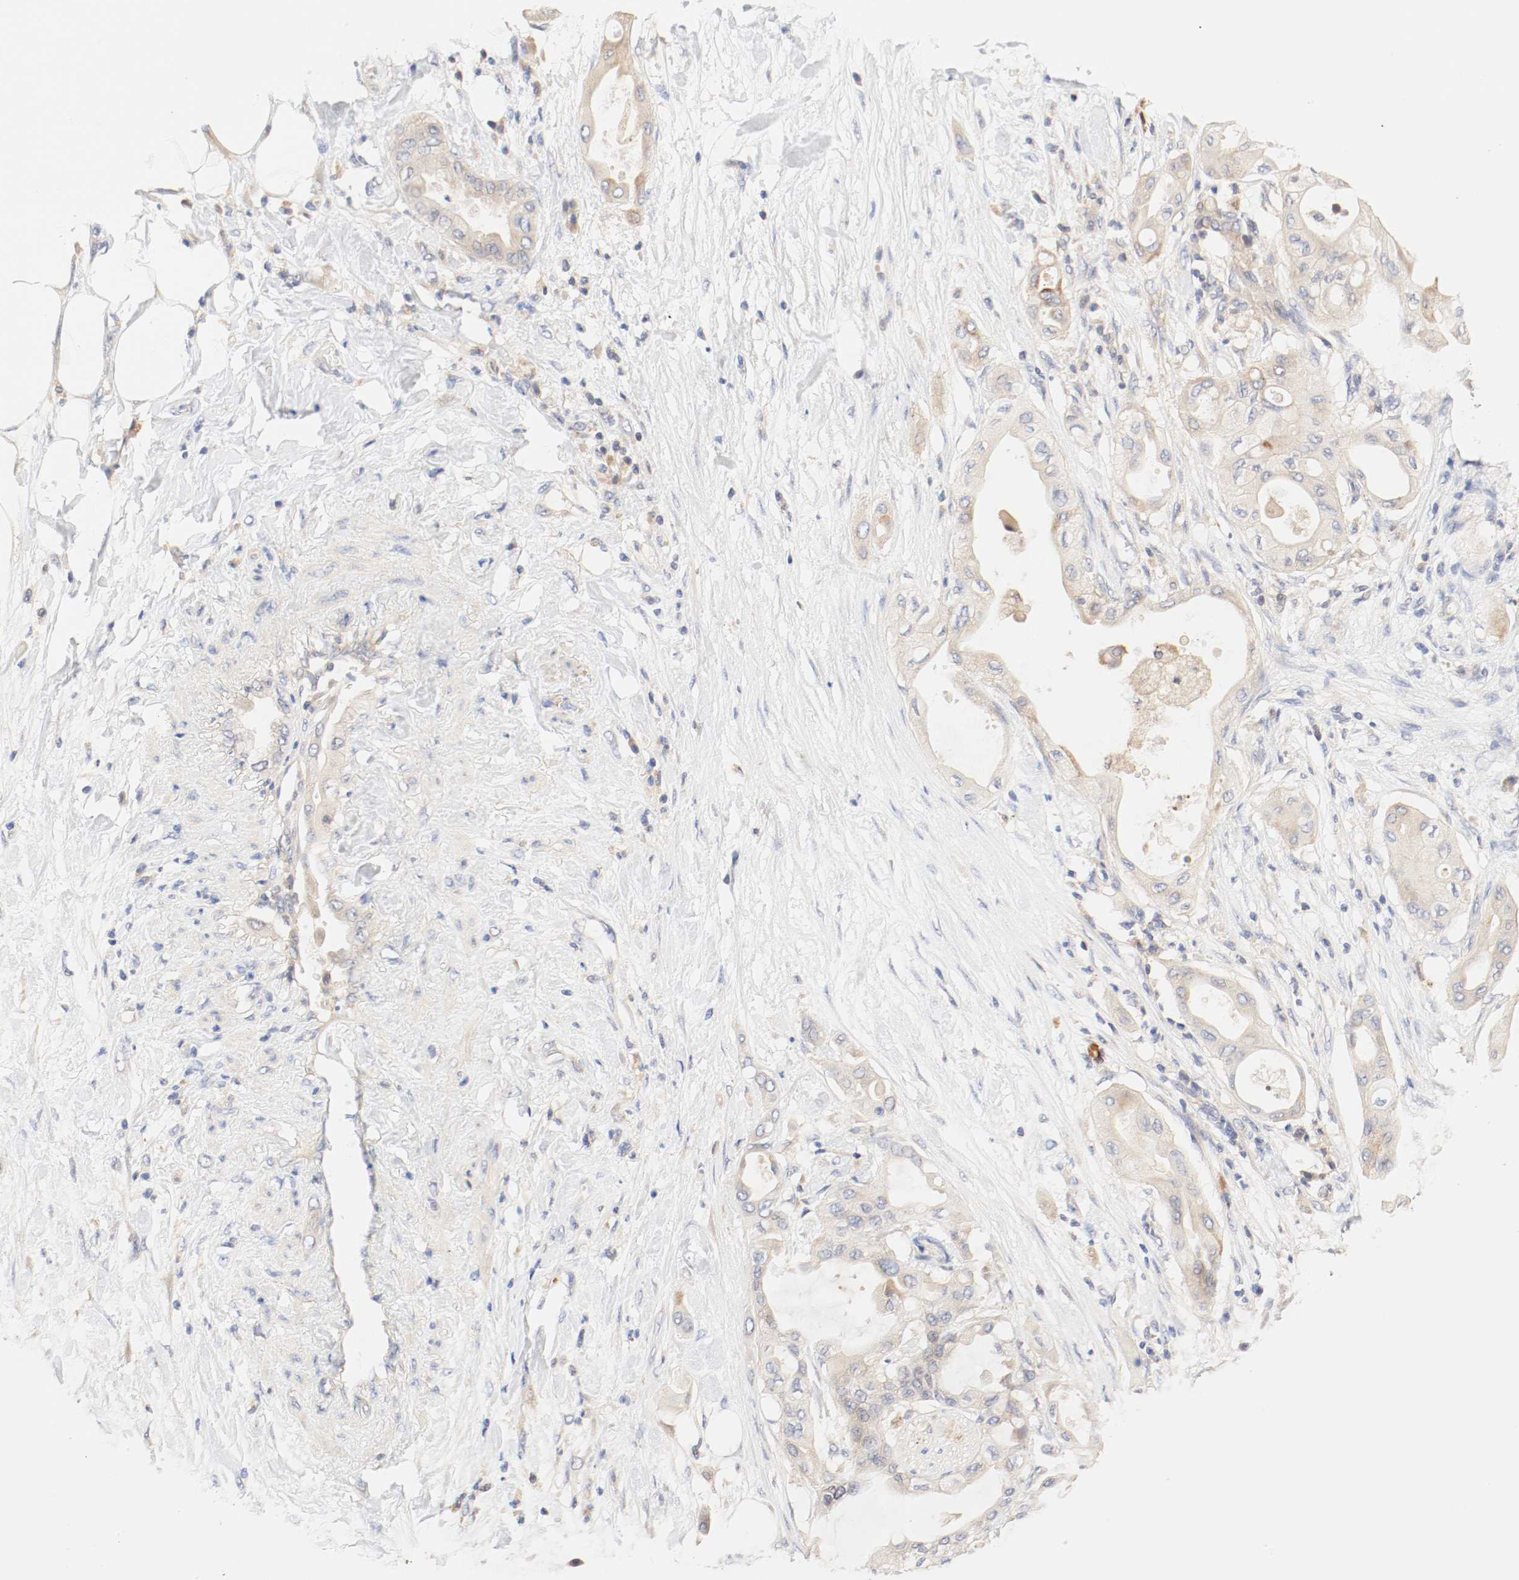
{"staining": {"intensity": "moderate", "quantity": ">75%", "location": "cytoplasmic/membranous"}, "tissue": "pancreatic cancer", "cell_type": "Tumor cells", "image_type": "cancer", "snomed": [{"axis": "morphology", "description": "Adenocarcinoma, NOS"}, {"axis": "morphology", "description": "Adenocarcinoma, metastatic, NOS"}, {"axis": "topography", "description": "Lymph node"}, {"axis": "topography", "description": "Pancreas"}, {"axis": "topography", "description": "Duodenum"}], "caption": "The immunohistochemical stain shows moderate cytoplasmic/membranous staining in tumor cells of pancreatic cancer (adenocarcinoma) tissue.", "gene": "GIT1", "patient": {"sex": "female", "age": 64}}